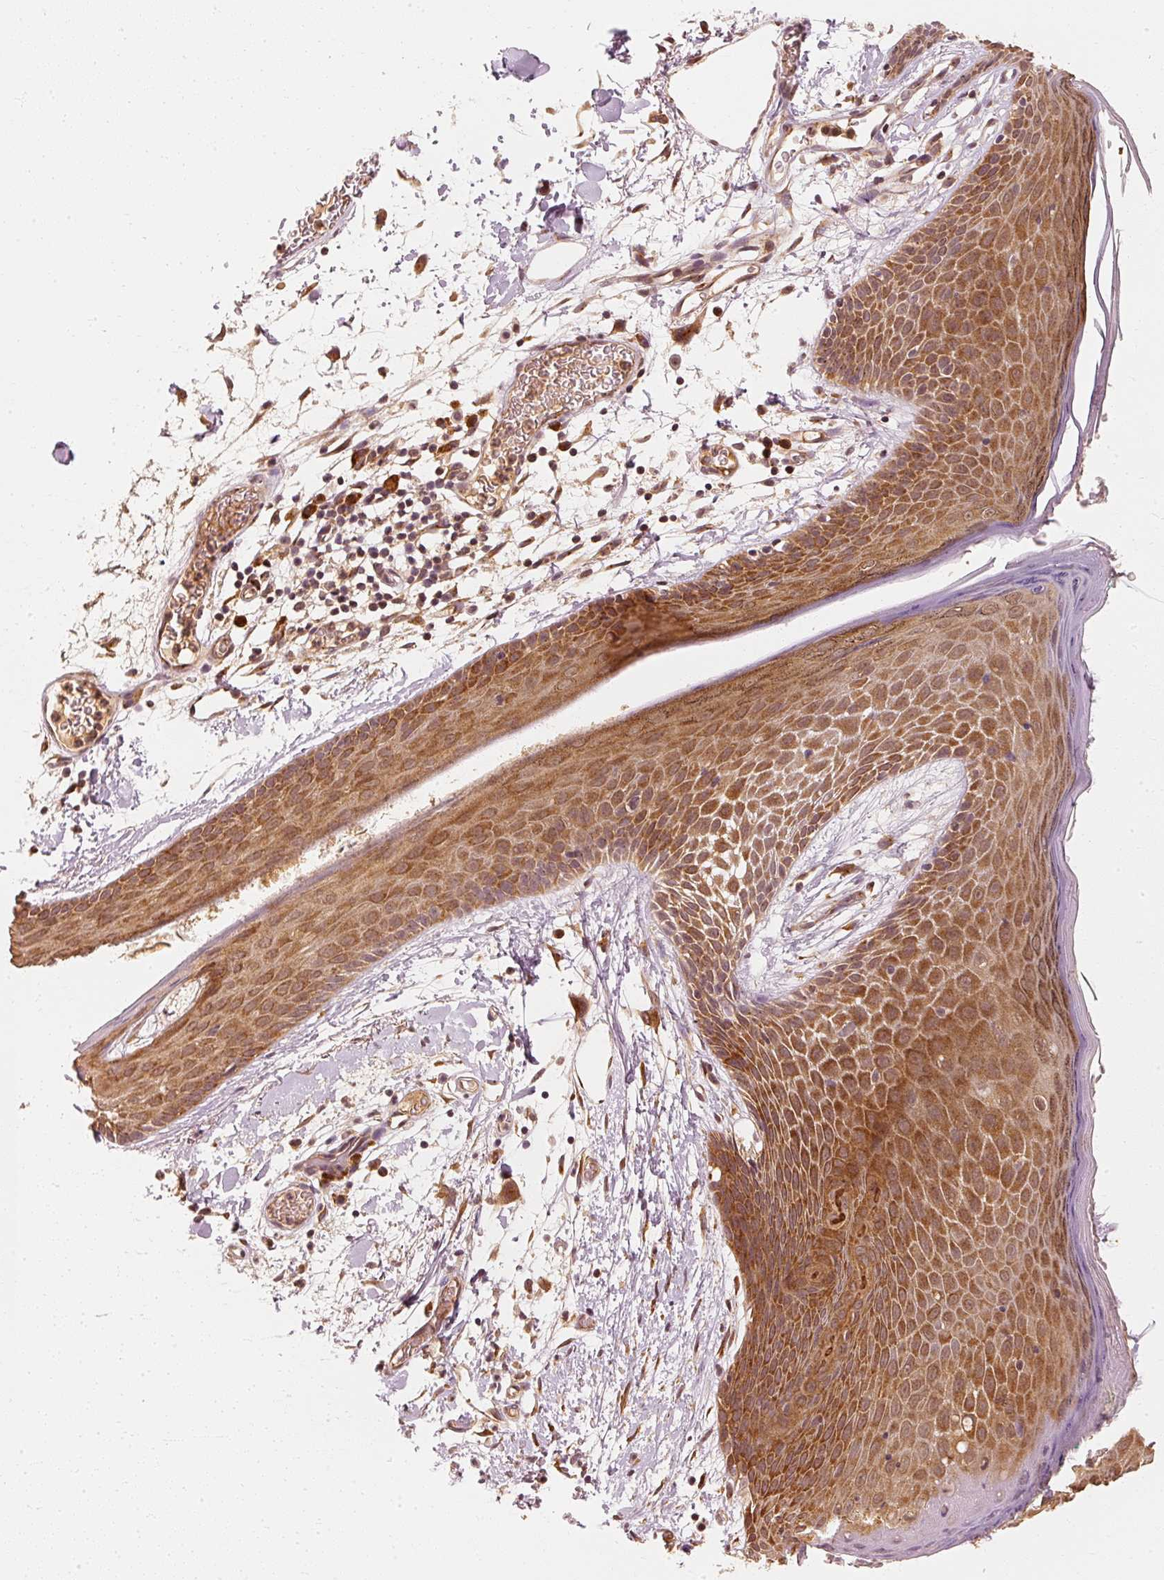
{"staining": {"intensity": "strong", "quantity": ">75%", "location": "cytoplasmic/membranous"}, "tissue": "skin", "cell_type": "Fibroblasts", "image_type": "normal", "snomed": [{"axis": "morphology", "description": "Normal tissue, NOS"}, {"axis": "topography", "description": "Skin"}], "caption": "Benign skin exhibits strong cytoplasmic/membranous expression in about >75% of fibroblasts, visualized by immunohistochemistry.", "gene": "EEF1A1", "patient": {"sex": "male", "age": 79}}